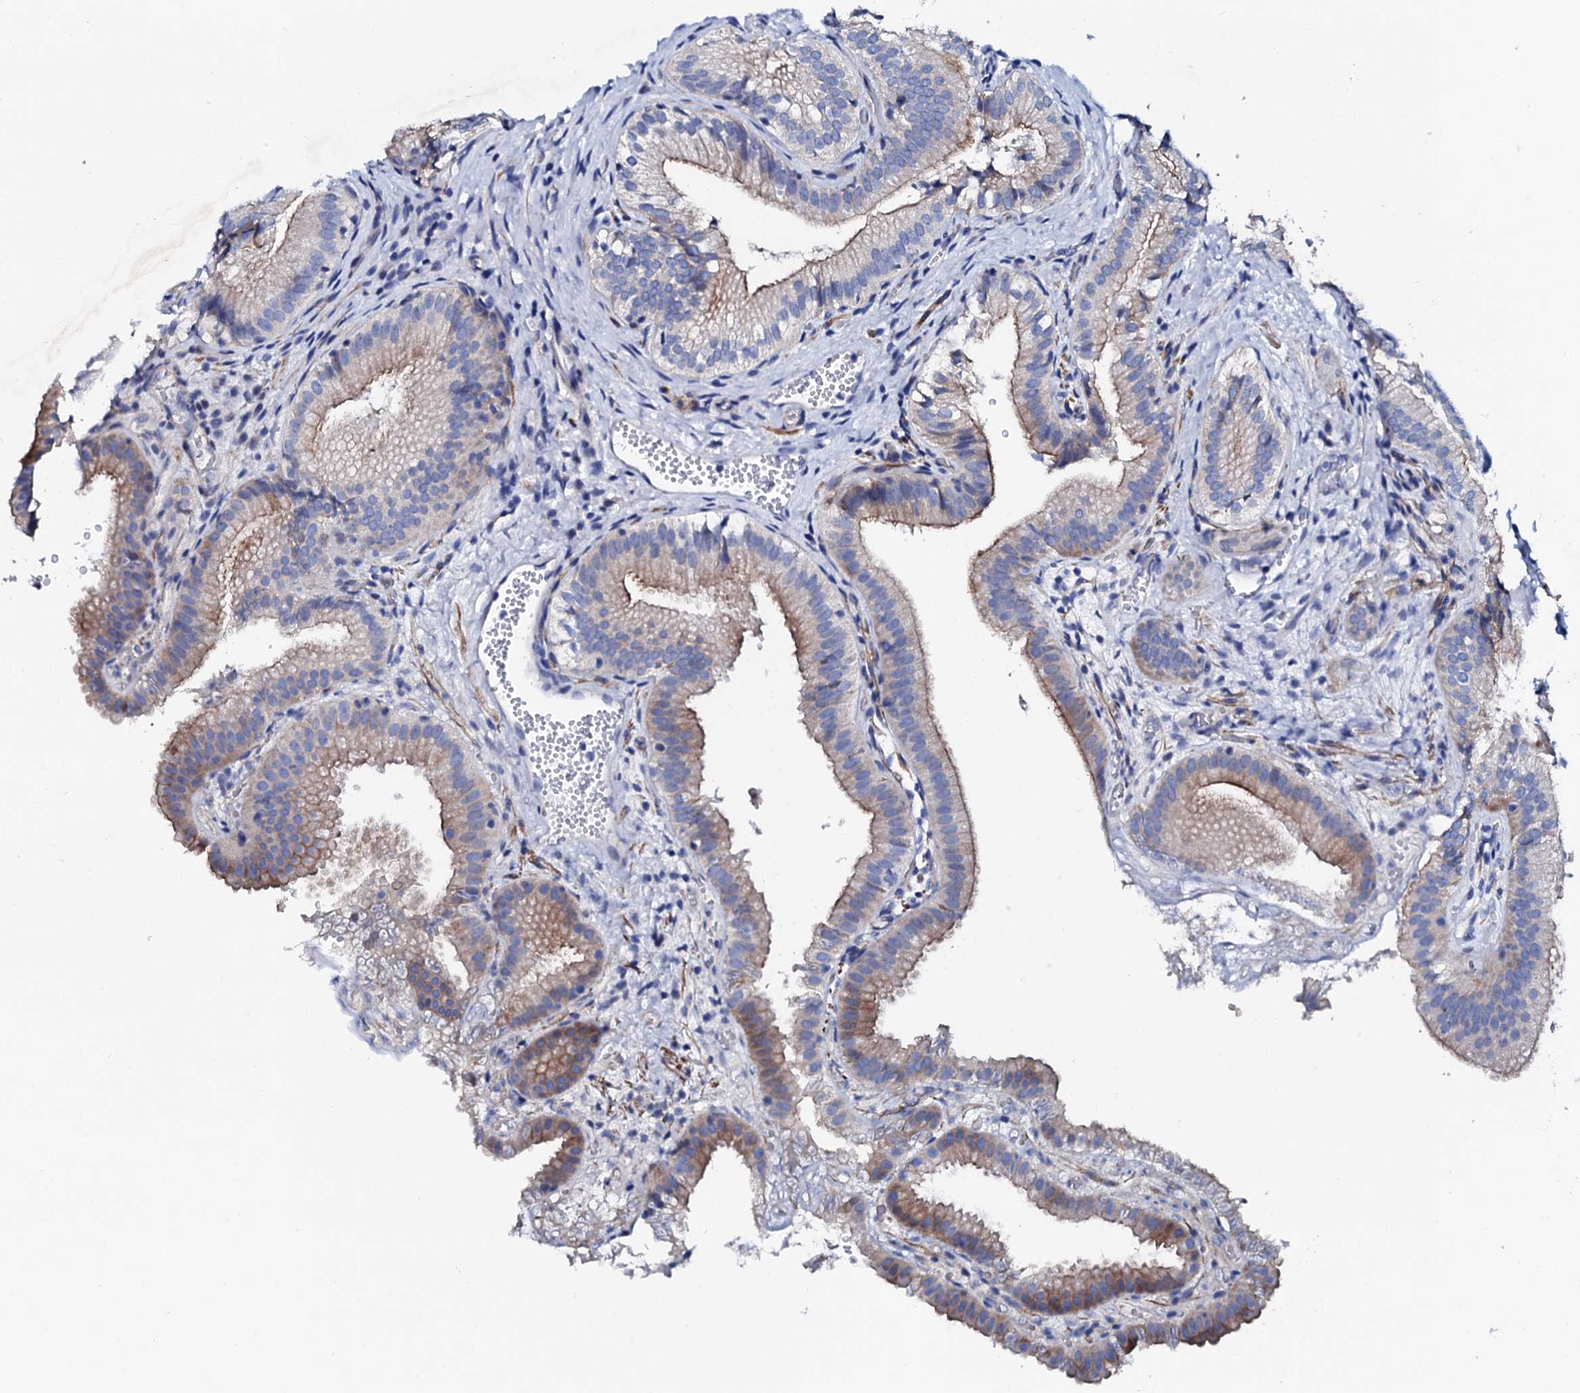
{"staining": {"intensity": "moderate", "quantity": "25%-75%", "location": "cytoplasmic/membranous"}, "tissue": "gallbladder", "cell_type": "Glandular cells", "image_type": "normal", "snomed": [{"axis": "morphology", "description": "Normal tissue, NOS"}, {"axis": "topography", "description": "Gallbladder"}], "caption": "Protein analysis of unremarkable gallbladder demonstrates moderate cytoplasmic/membranous positivity in approximately 25%-75% of glandular cells.", "gene": "TRDN", "patient": {"sex": "female", "age": 30}}